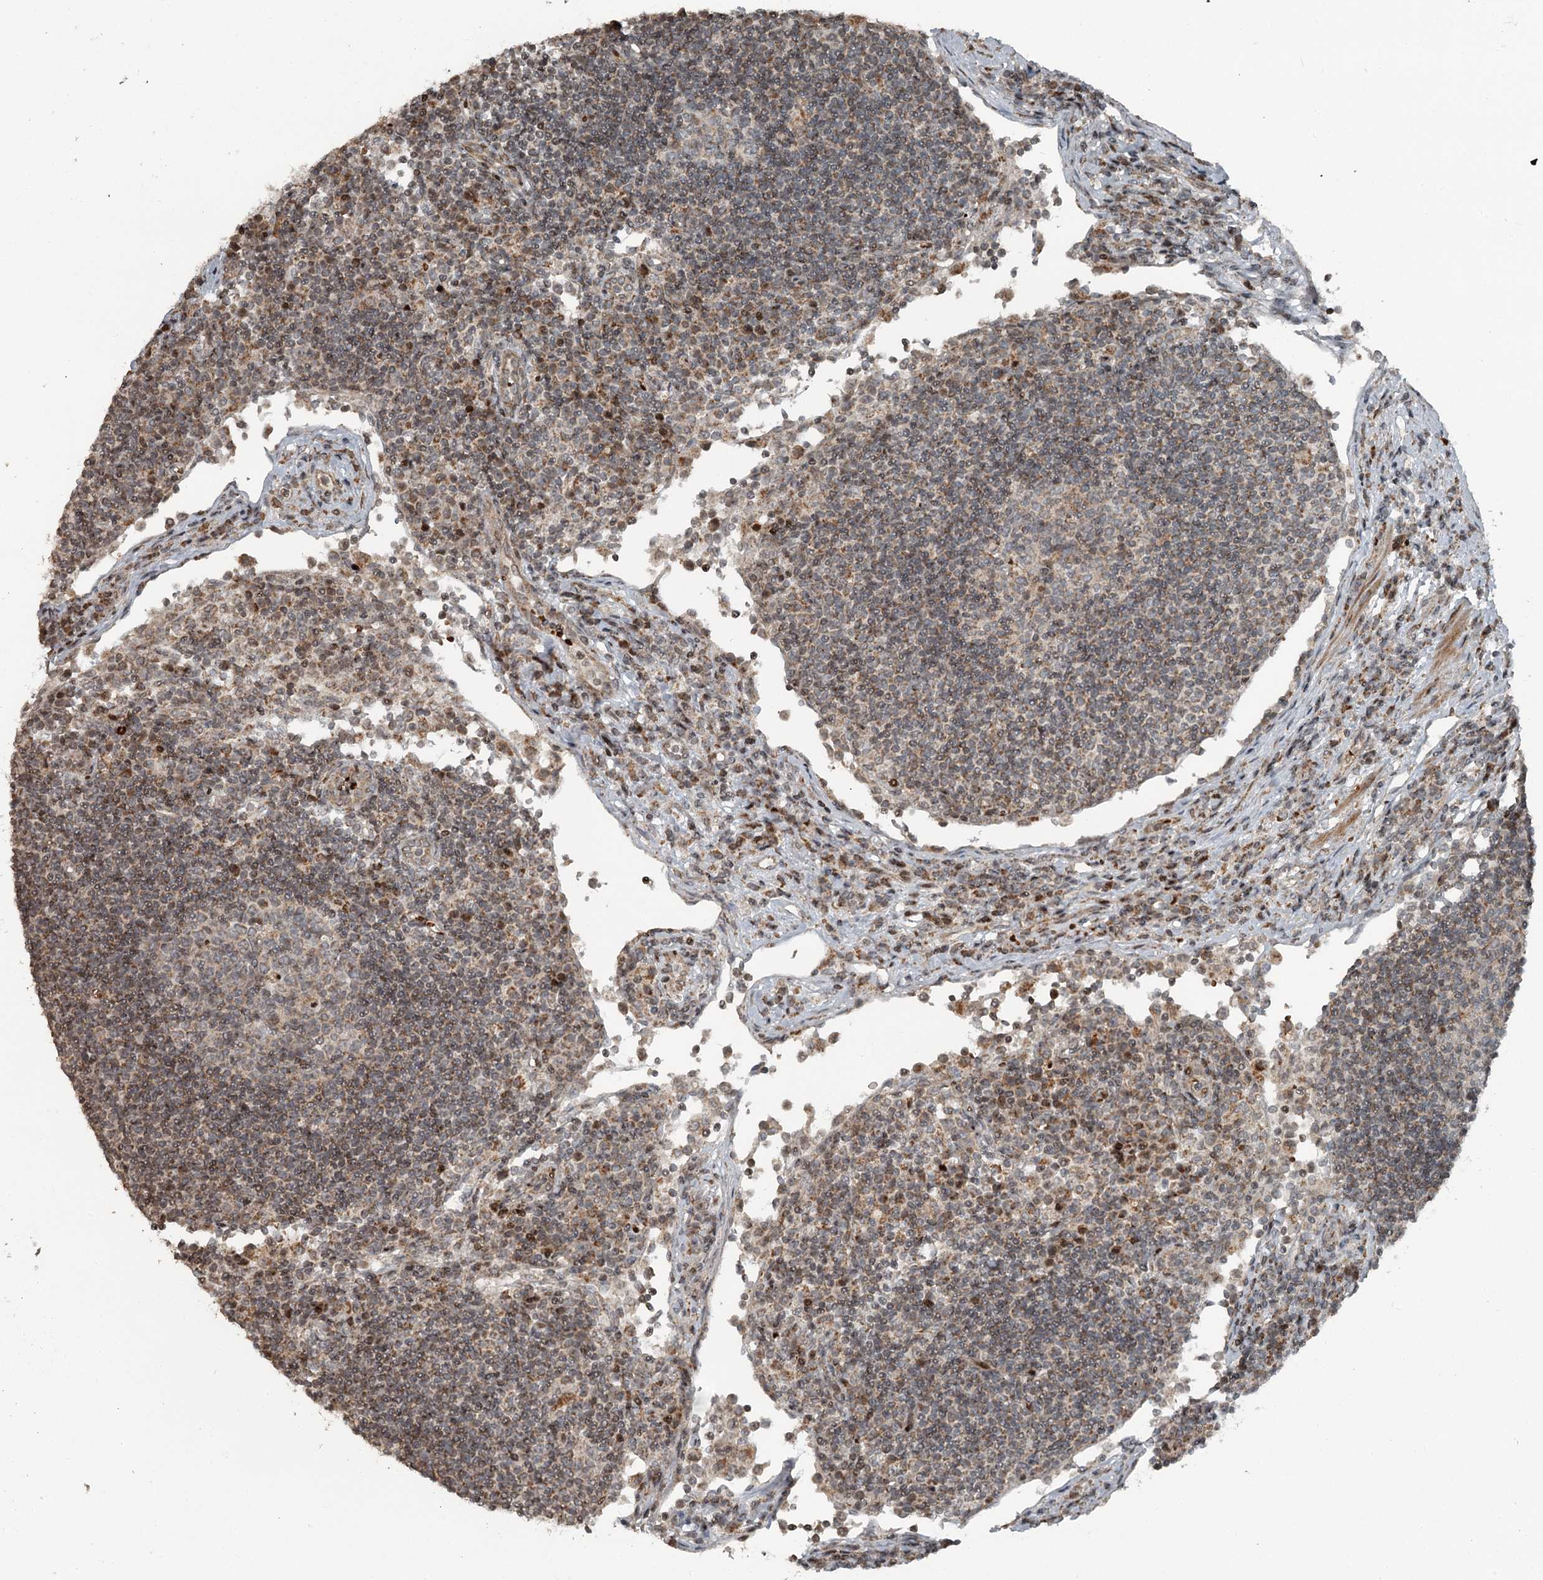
{"staining": {"intensity": "weak", "quantity": "25%-75%", "location": "cytoplasmic/membranous"}, "tissue": "lymph node", "cell_type": "Germinal center cells", "image_type": "normal", "snomed": [{"axis": "morphology", "description": "Normal tissue, NOS"}, {"axis": "topography", "description": "Lymph node"}], "caption": "Germinal center cells exhibit low levels of weak cytoplasmic/membranous positivity in about 25%-75% of cells in benign lymph node. (DAB IHC, brown staining for protein, blue staining for nuclei).", "gene": "RASSF8", "patient": {"sex": "female", "age": 53}}